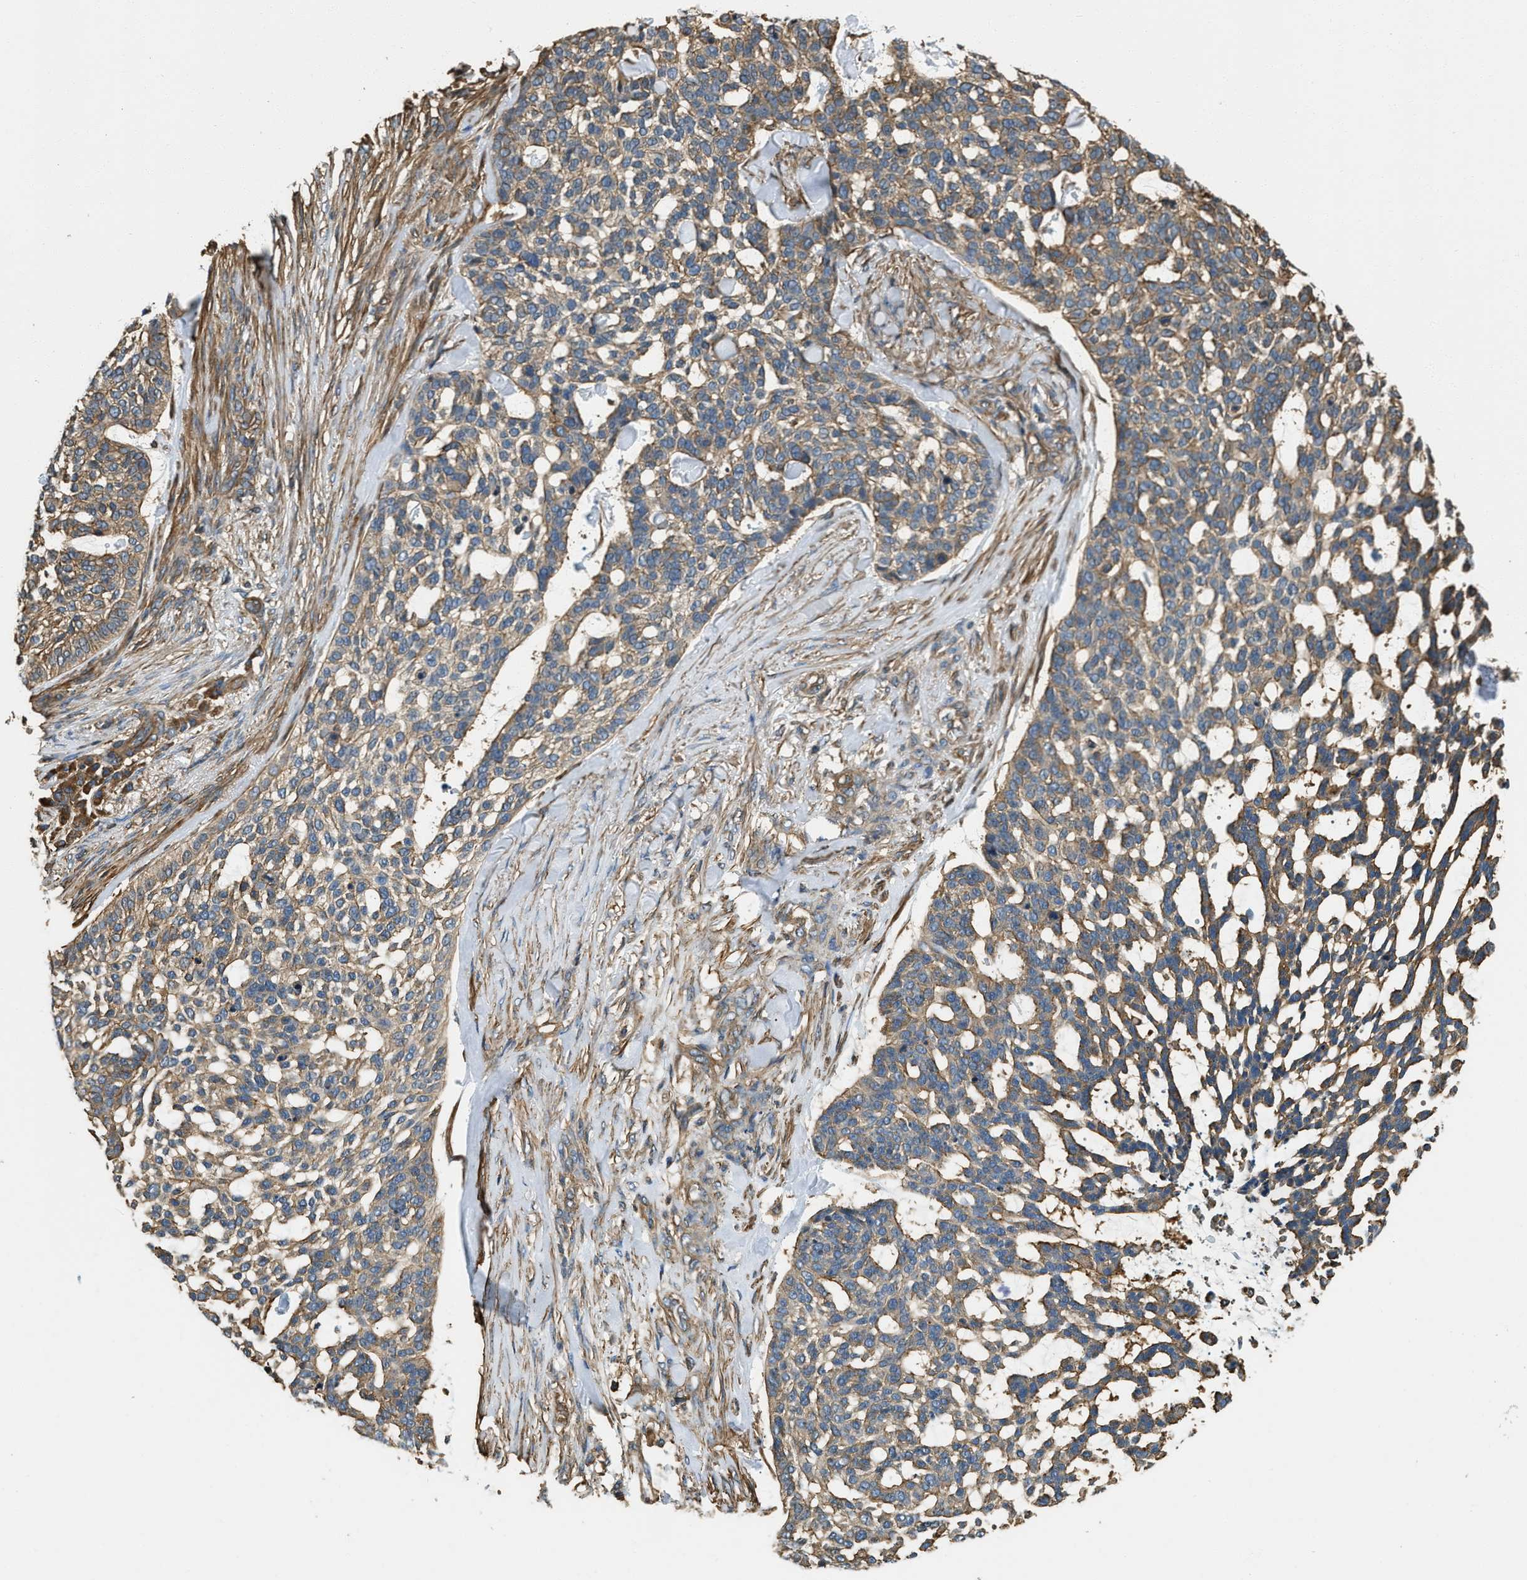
{"staining": {"intensity": "moderate", "quantity": ">75%", "location": "cytoplasmic/membranous"}, "tissue": "skin cancer", "cell_type": "Tumor cells", "image_type": "cancer", "snomed": [{"axis": "morphology", "description": "Basal cell carcinoma"}, {"axis": "topography", "description": "Skin"}], "caption": "Protein expression analysis of skin cancer shows moderate cytoplasmic/membranous expression in approximately >75% of tumor cells. Nuclei are stained in blue.", "gene": "YARS1", "patient": {"sex": "female", "age": 64}}